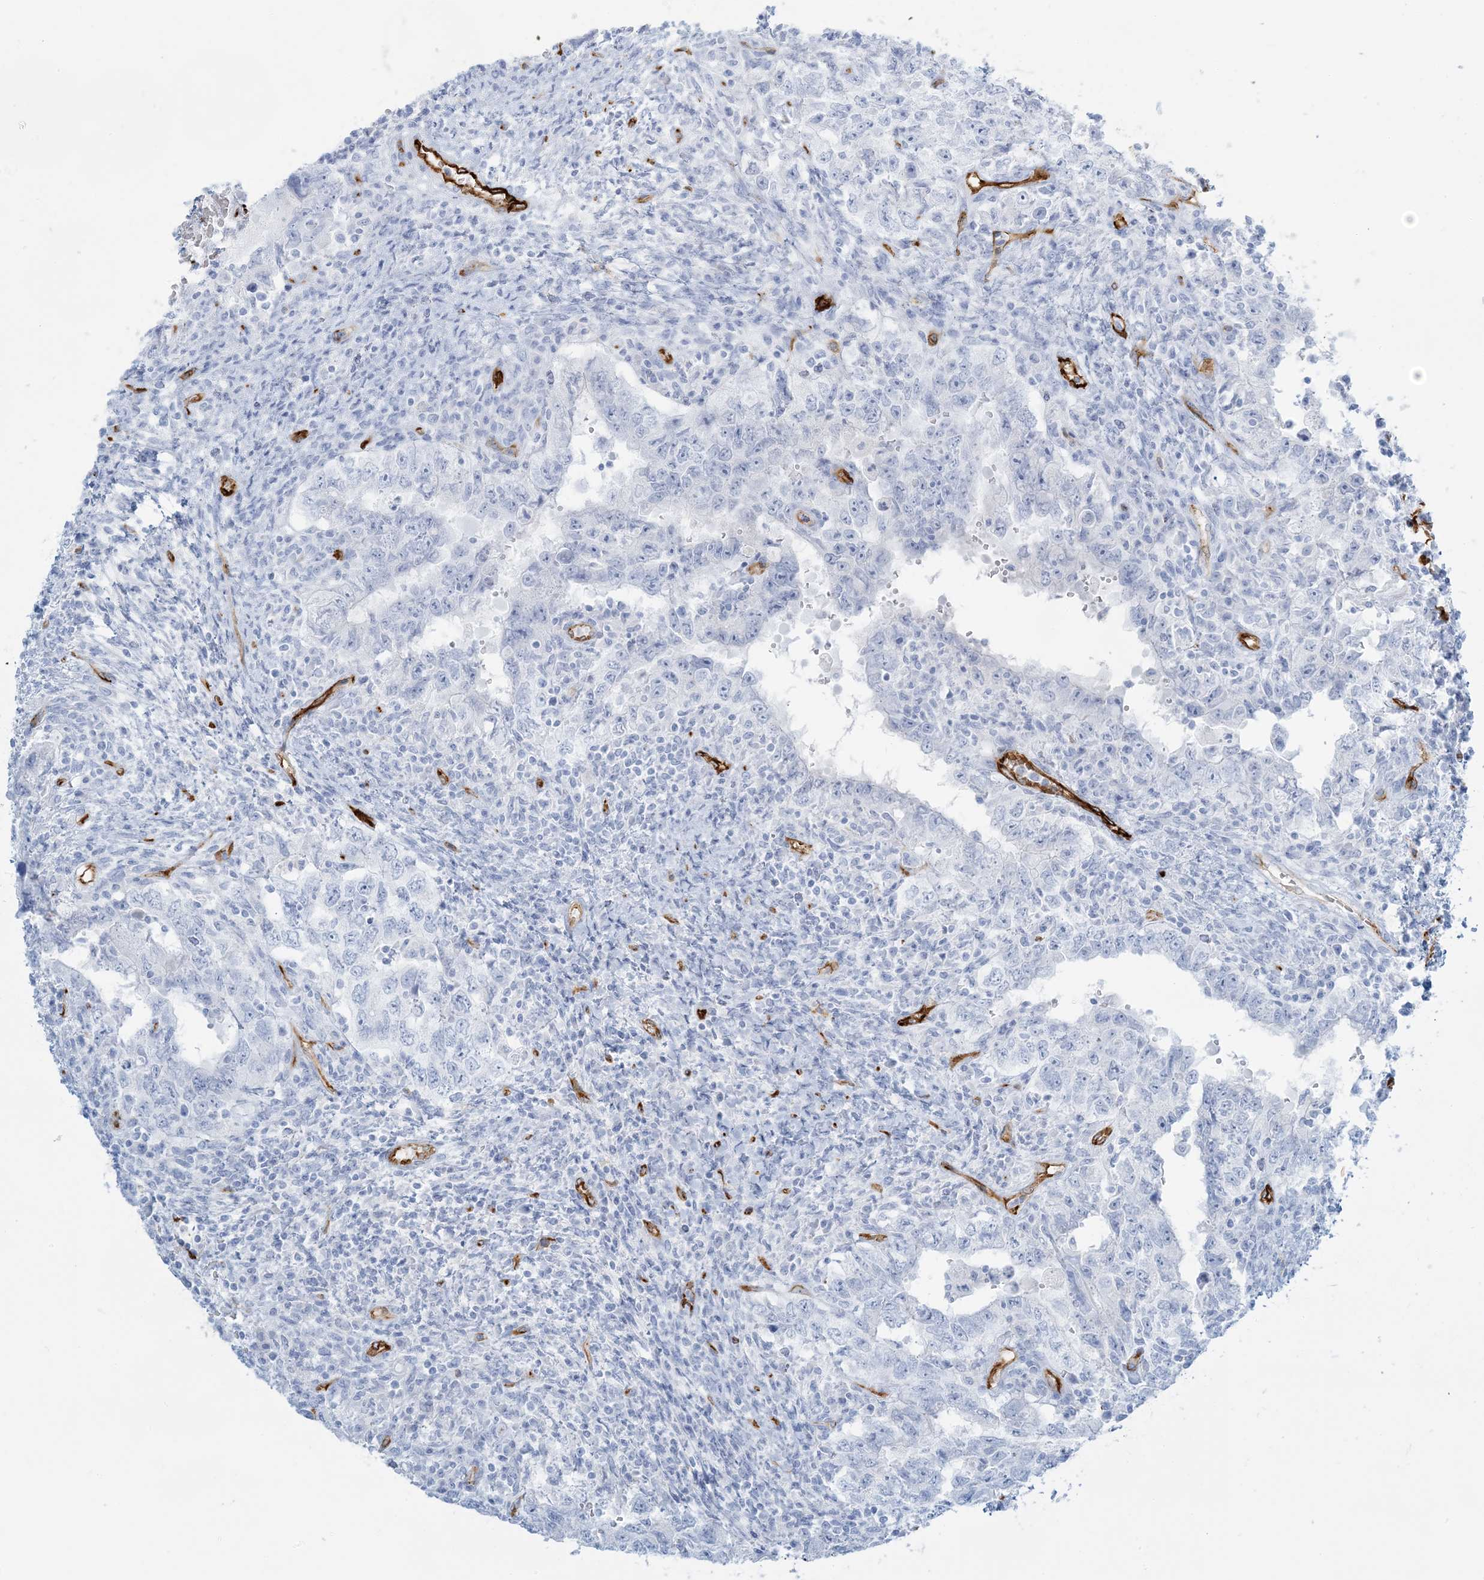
{"staining": {"intensity": "negative", "quantity": "none", "location": "none"}, "tissue": "testis cancer", "cell_type": "Tumor cells", "image_type": "cancer", "snomed": [{"axis": "morphology", "description": "Carcinoma, Embryonal, NOS"}, {"axis": "topography", "description": "Testis"}], "caption": "High power microscopy image of an immunohistochemistry (IHC) image of testis cancer (embryonal carcinoma), revealing no significant staining in tumor cells. (Immunohistochemistry (ihc), brightfield microscopy, high magnification).", "gene": "EPS8L3", "patient": {"sex": "male", "age": 26}}